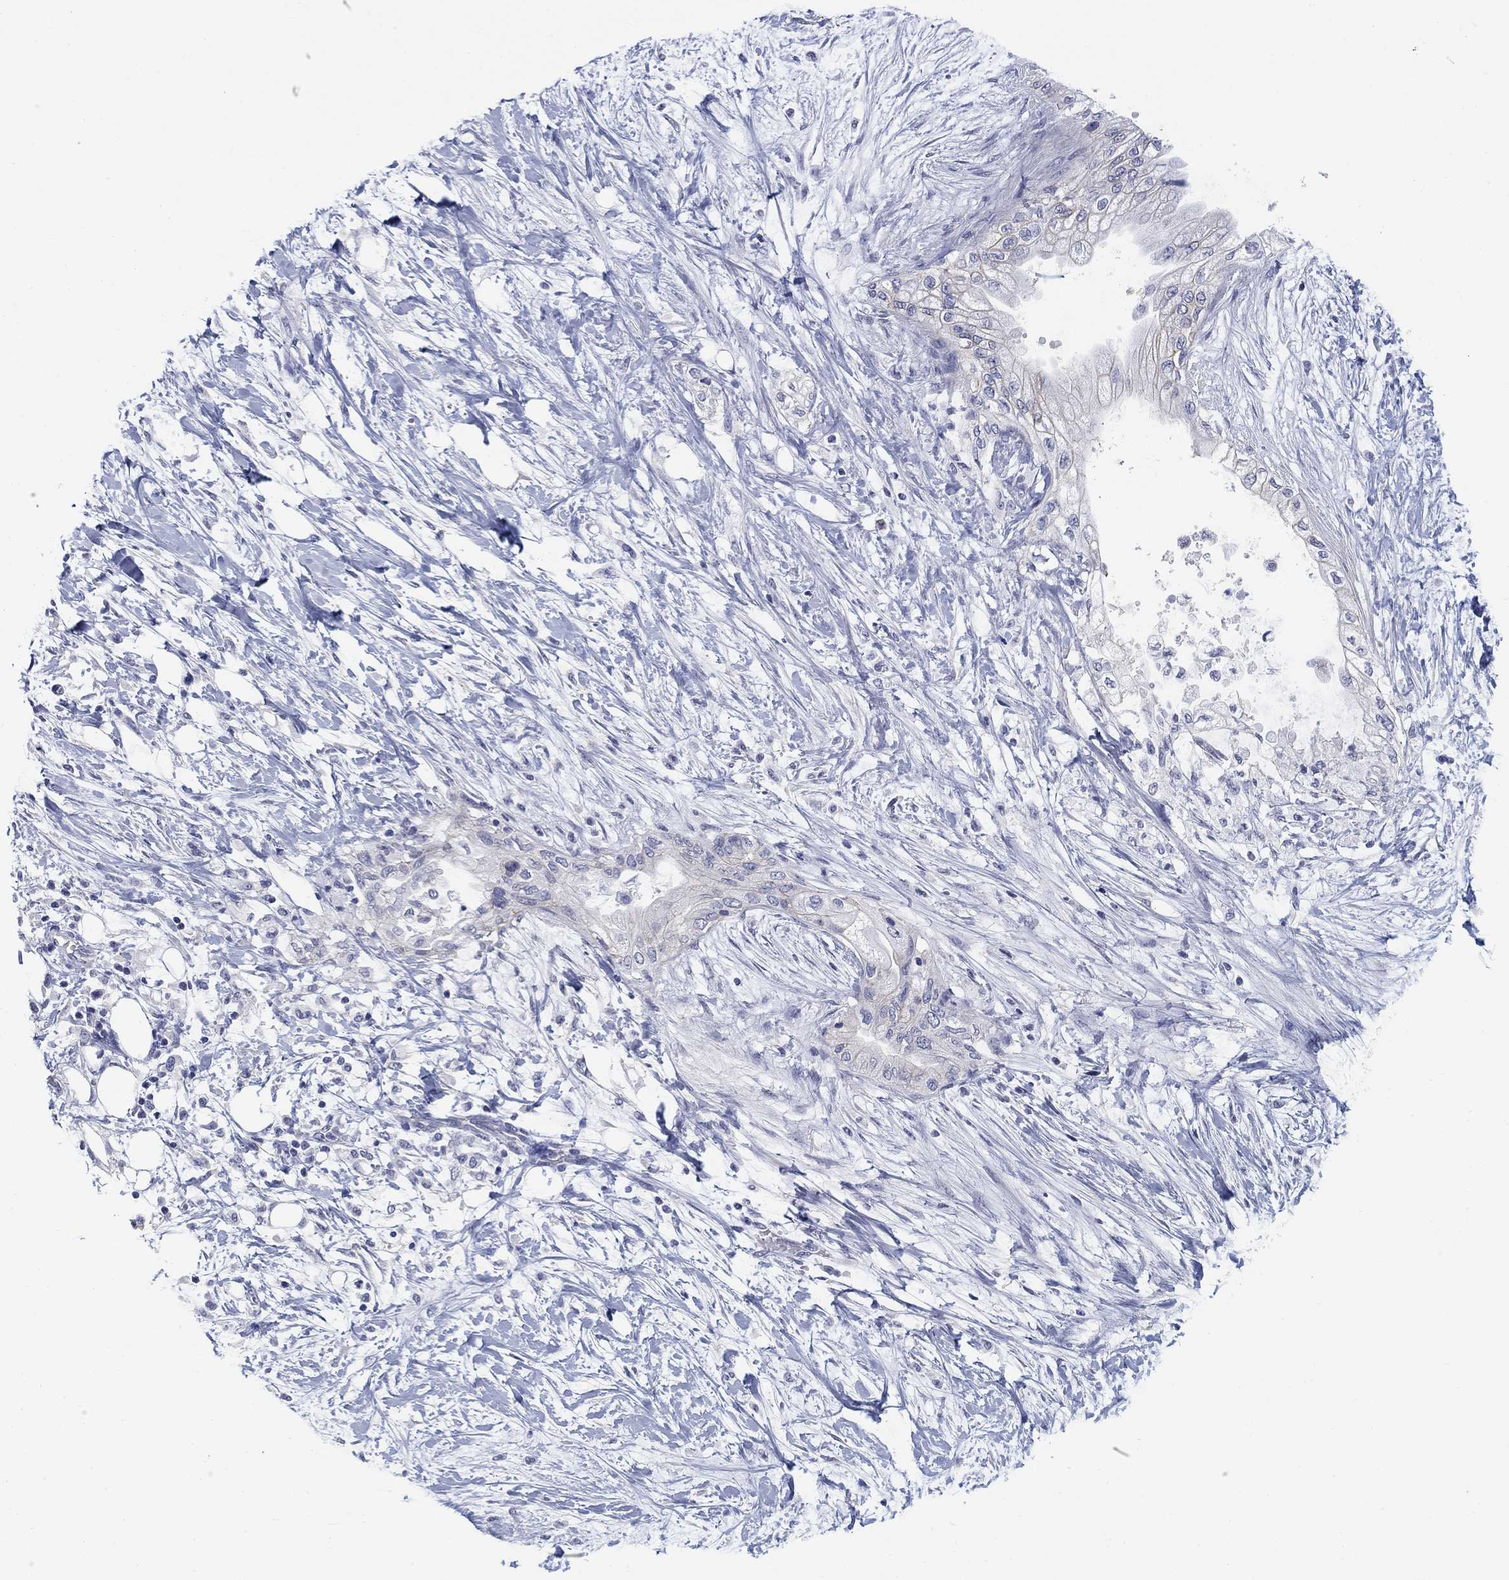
{"staining": {"intensity": "negative", "quantity": "none", "location": "none"}, "tissue": "pancreatic cancer", "cell_type": "Tumor cells", "image_type": "cancer", "snomed": [{"axis": "morphology", "description": "Normal tissue, NOS"}, {"axis": "morphology", "description": "Adenocarcinoma, NOS"}, {"axis": "topography", "description": "Pancreas"}, {"axis": "topography", "description": "Duodenum"}], "caption": "High power microscopy micrograph of an immunohistochemistry (IHC) histopathology image of adenocarcinoma (pancreatic), revealing no significant staining in tumor cells.", "gene": "CLUL1", "patient": {"sex": "female", "age": 60}}